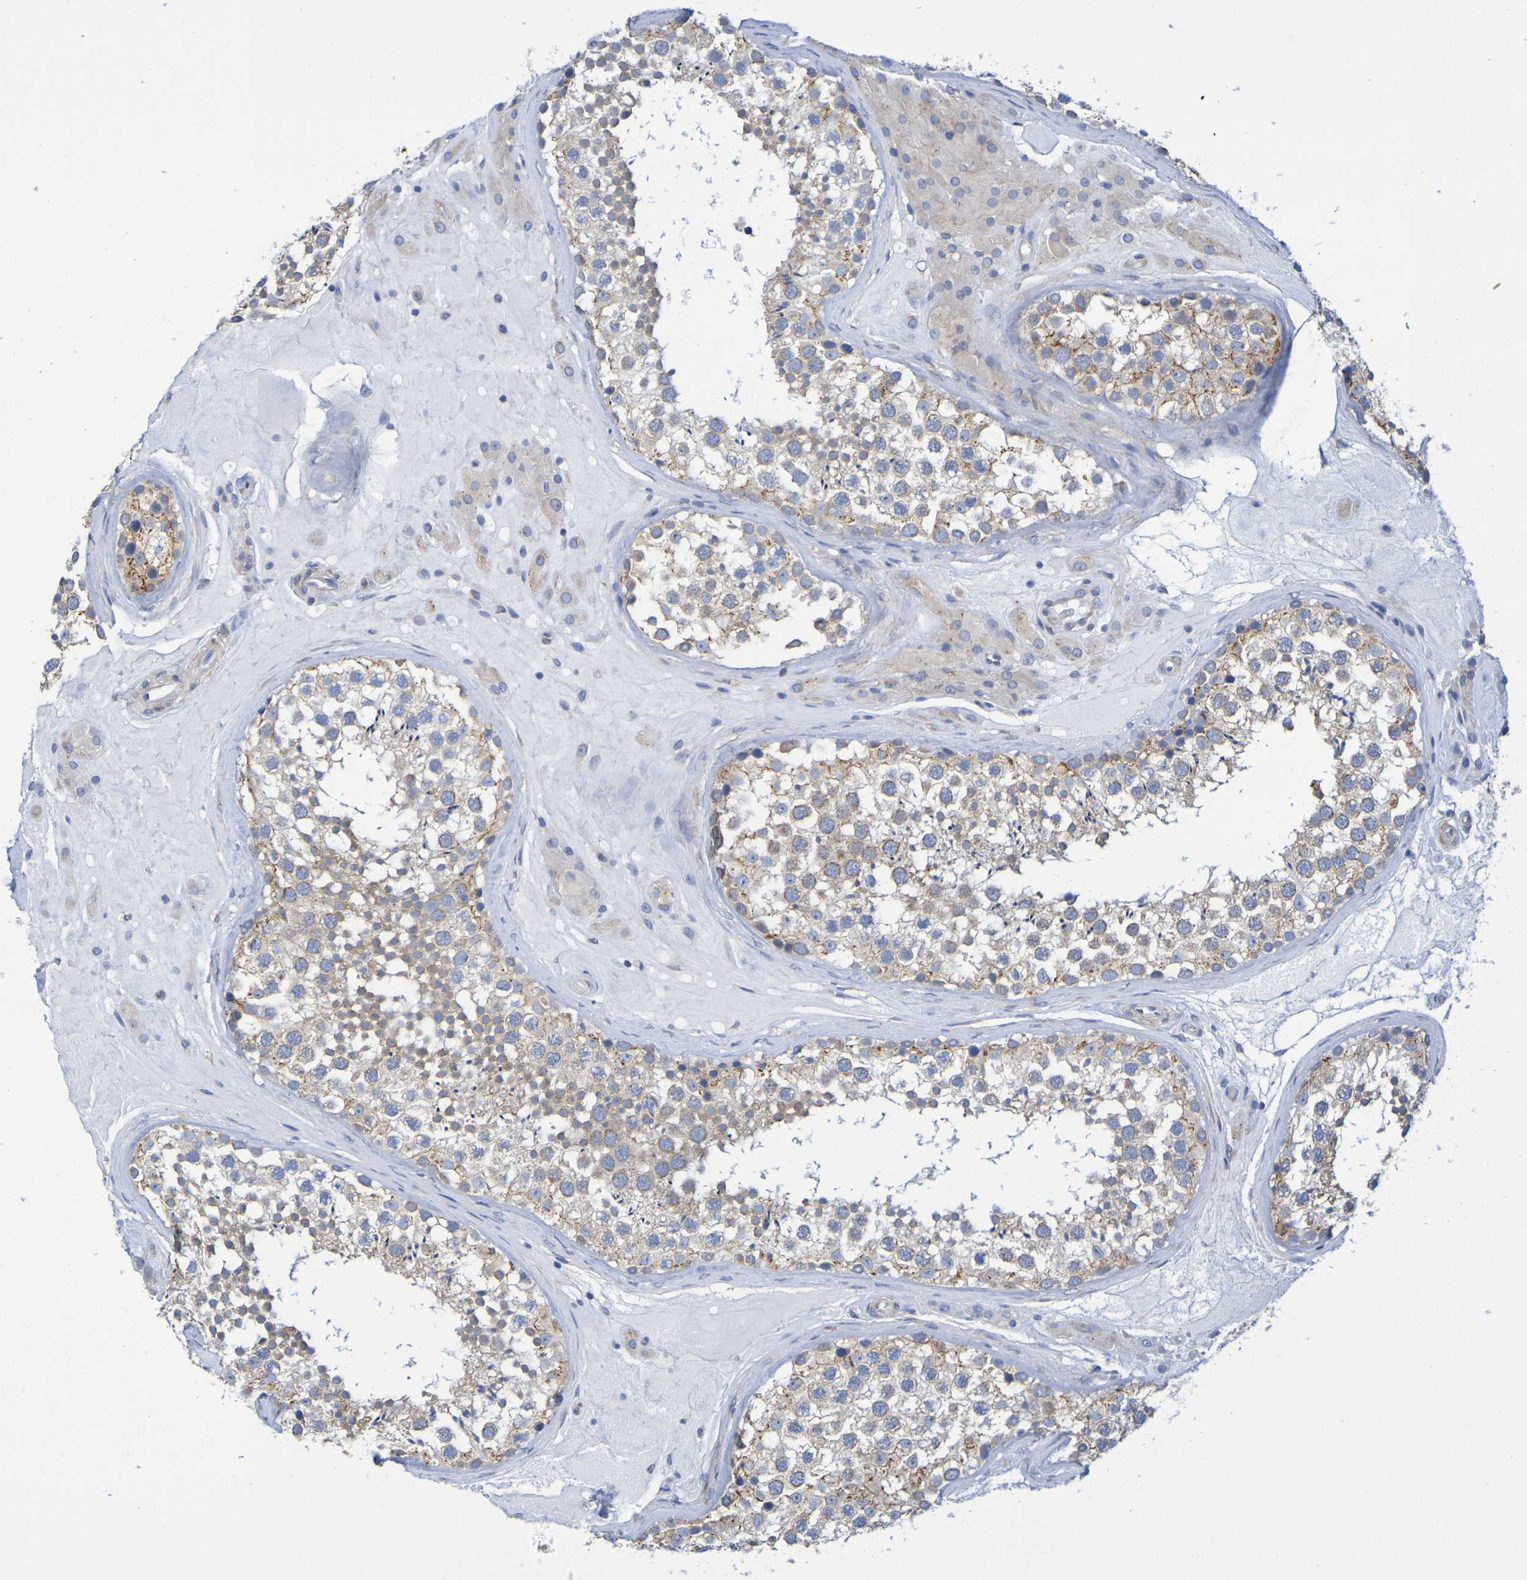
{"staining": {"intensity": "moderate", "quantity": ">75%", "location": "cytoplasmic/membranous"}, "tissue": "testis", "cell_type": "Cells in seminiferous ducts", "image_type": "normal", "snomed": [{"axis": "morphology", "description": "Normal tissue, NOS"}, {"axis": "topography", "description": "Testis"}], "caption": "Testis stained with a brown dye shows moderate cytoplasmic/membranous positive expression in about >75% of cells in seminiferous ducts.", "gene": "TMCC3", "patient": {"sex": "male", "age": 46}}